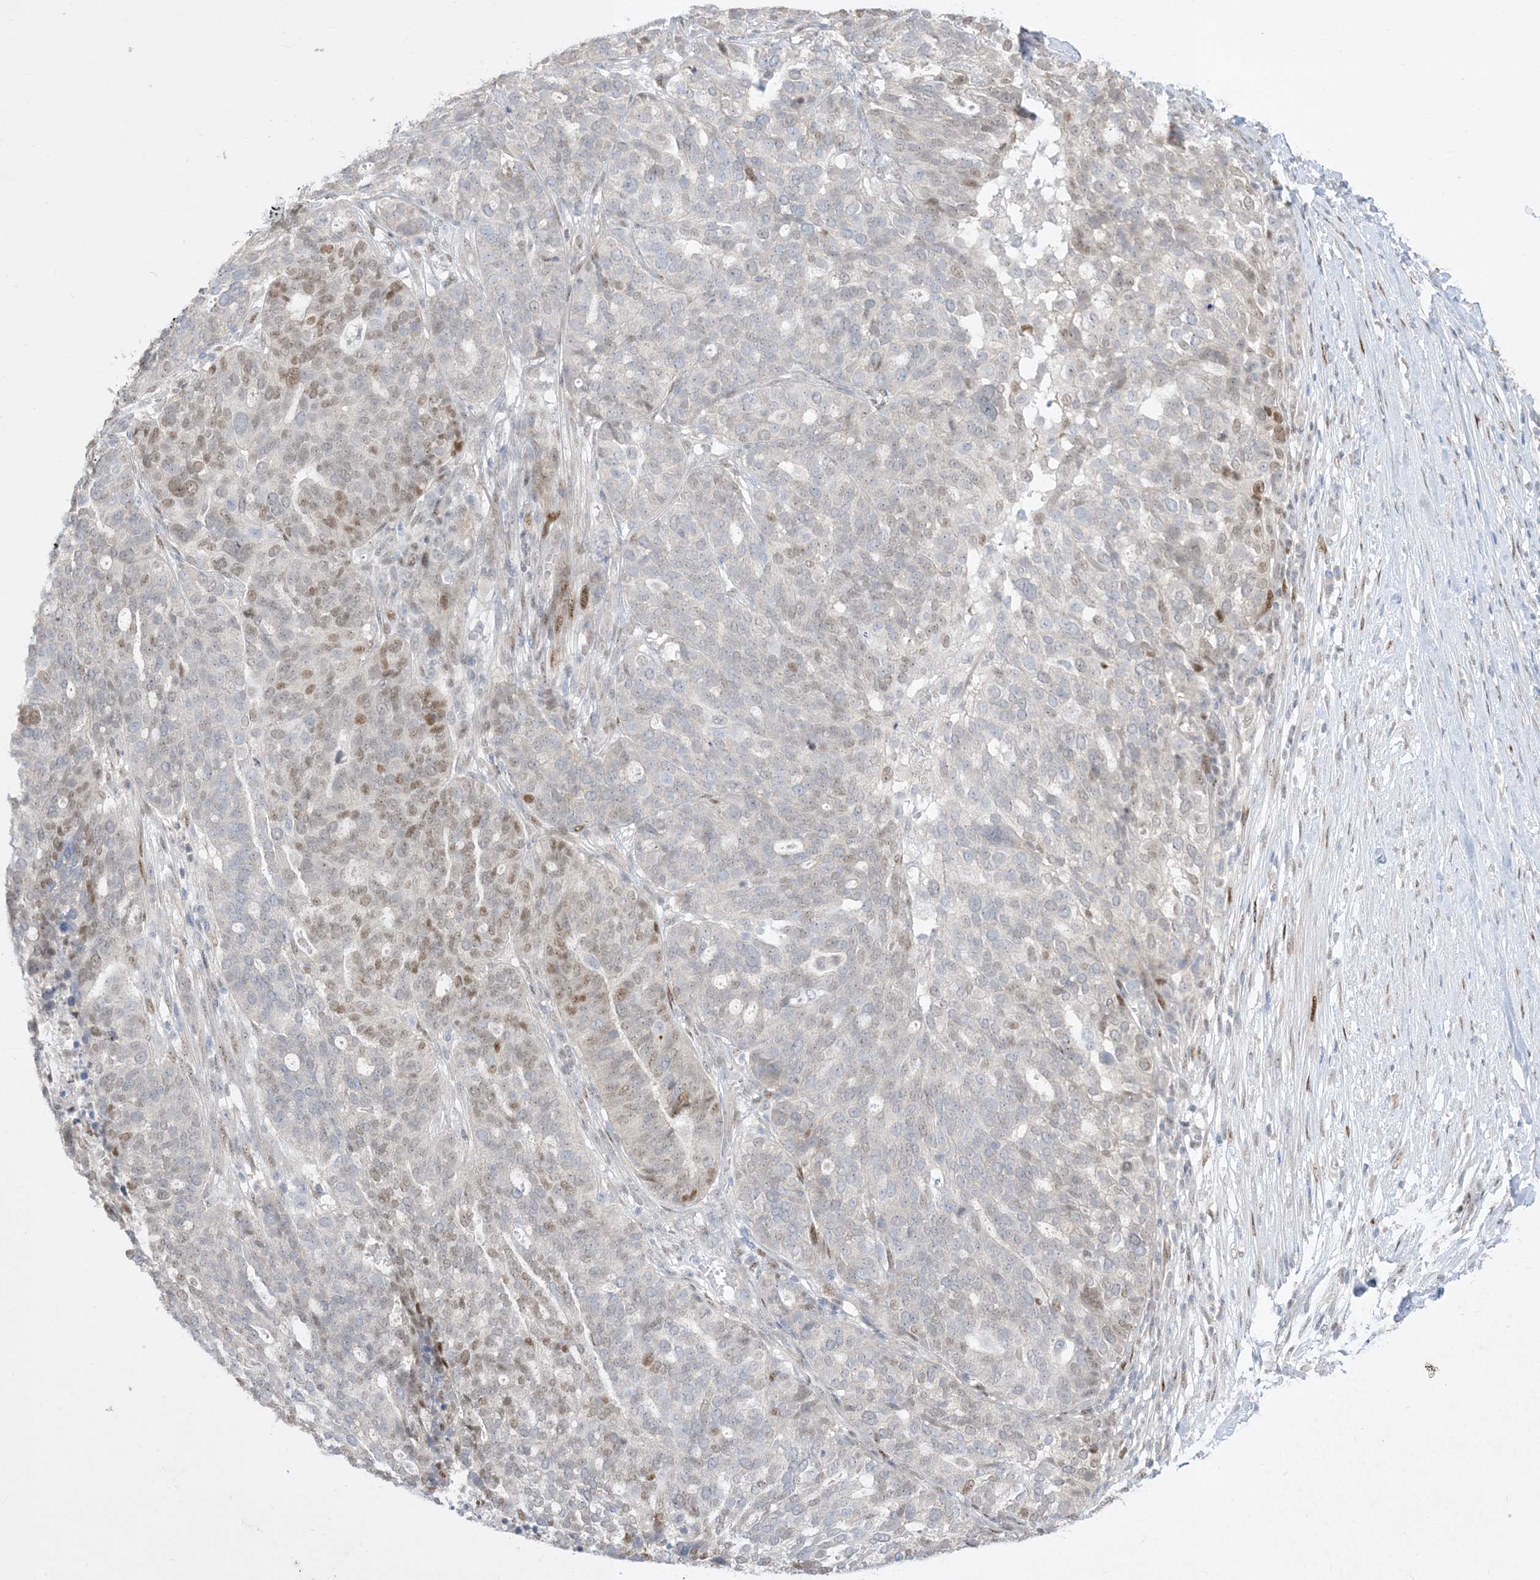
{"staining": {"intensity": "moderate", "quantity": "<25%", "location": "nuclear"}, "tissue": "ovarian cancer", "cell_type": "Tumor cells", "image_type": "cancer", "snomed": [{"axis": "morphology", "description": "Cystadenocarcinoma, serous, NOS"}, {"axis": "topography", "description": "Ovary"}], "caption": "Moderate nuclear positivity is seen in approximately <25% of tumor cells in ovarian cancer (serous cystadenocarcinoma). (Stains: DAB in brown, nuclei in blue, Microscopy: brightfield microscopy at high magnification).", "gene": "BHLHE40", "patient": {"sex": "female", "age": 59}}